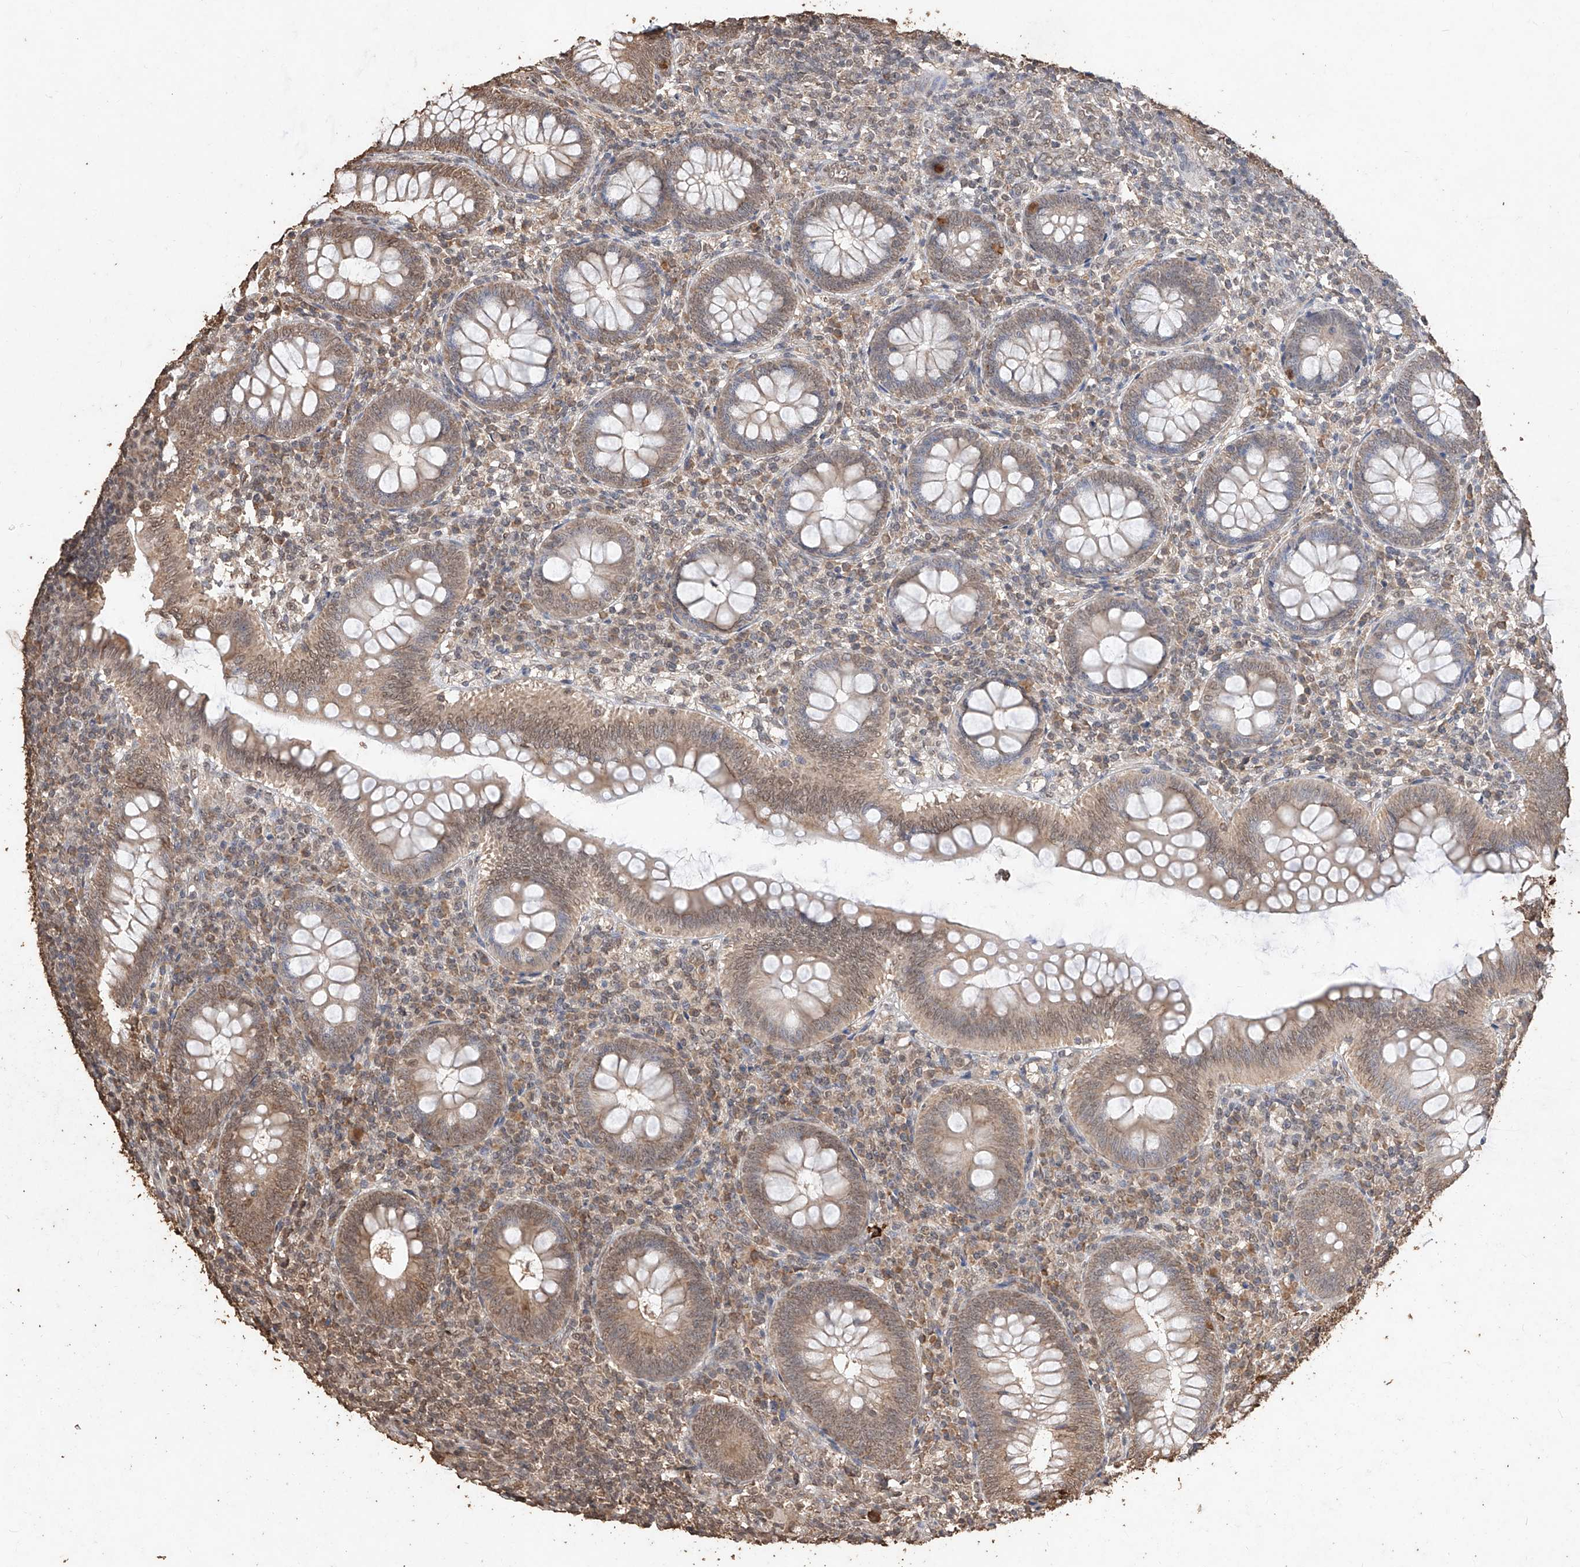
{"staining": {"intensity": "moderate", "quantity": "25%-75%", "location": "cytoplasmic/membranous,nuclear"}, "tissue": "appendix", "cell_type": "Glandular cells", "image_type": "normal", "snomed": [{"axis": "morphology", "description": "Normal tissue, NOS"}, {"axis": "topography", "description": "Appendix"}], "caption": "Immunohistochemistry photomicrograph of unremarkable human appendix stained for a protein (brown), which demonstrates medium levels of moderate cytoplasmic/membranous,nuclear expression in approximately 25%-75% of glandular cells.", "gene": "ELOVL1", "patient": {"sex": "male", "age": 14}}